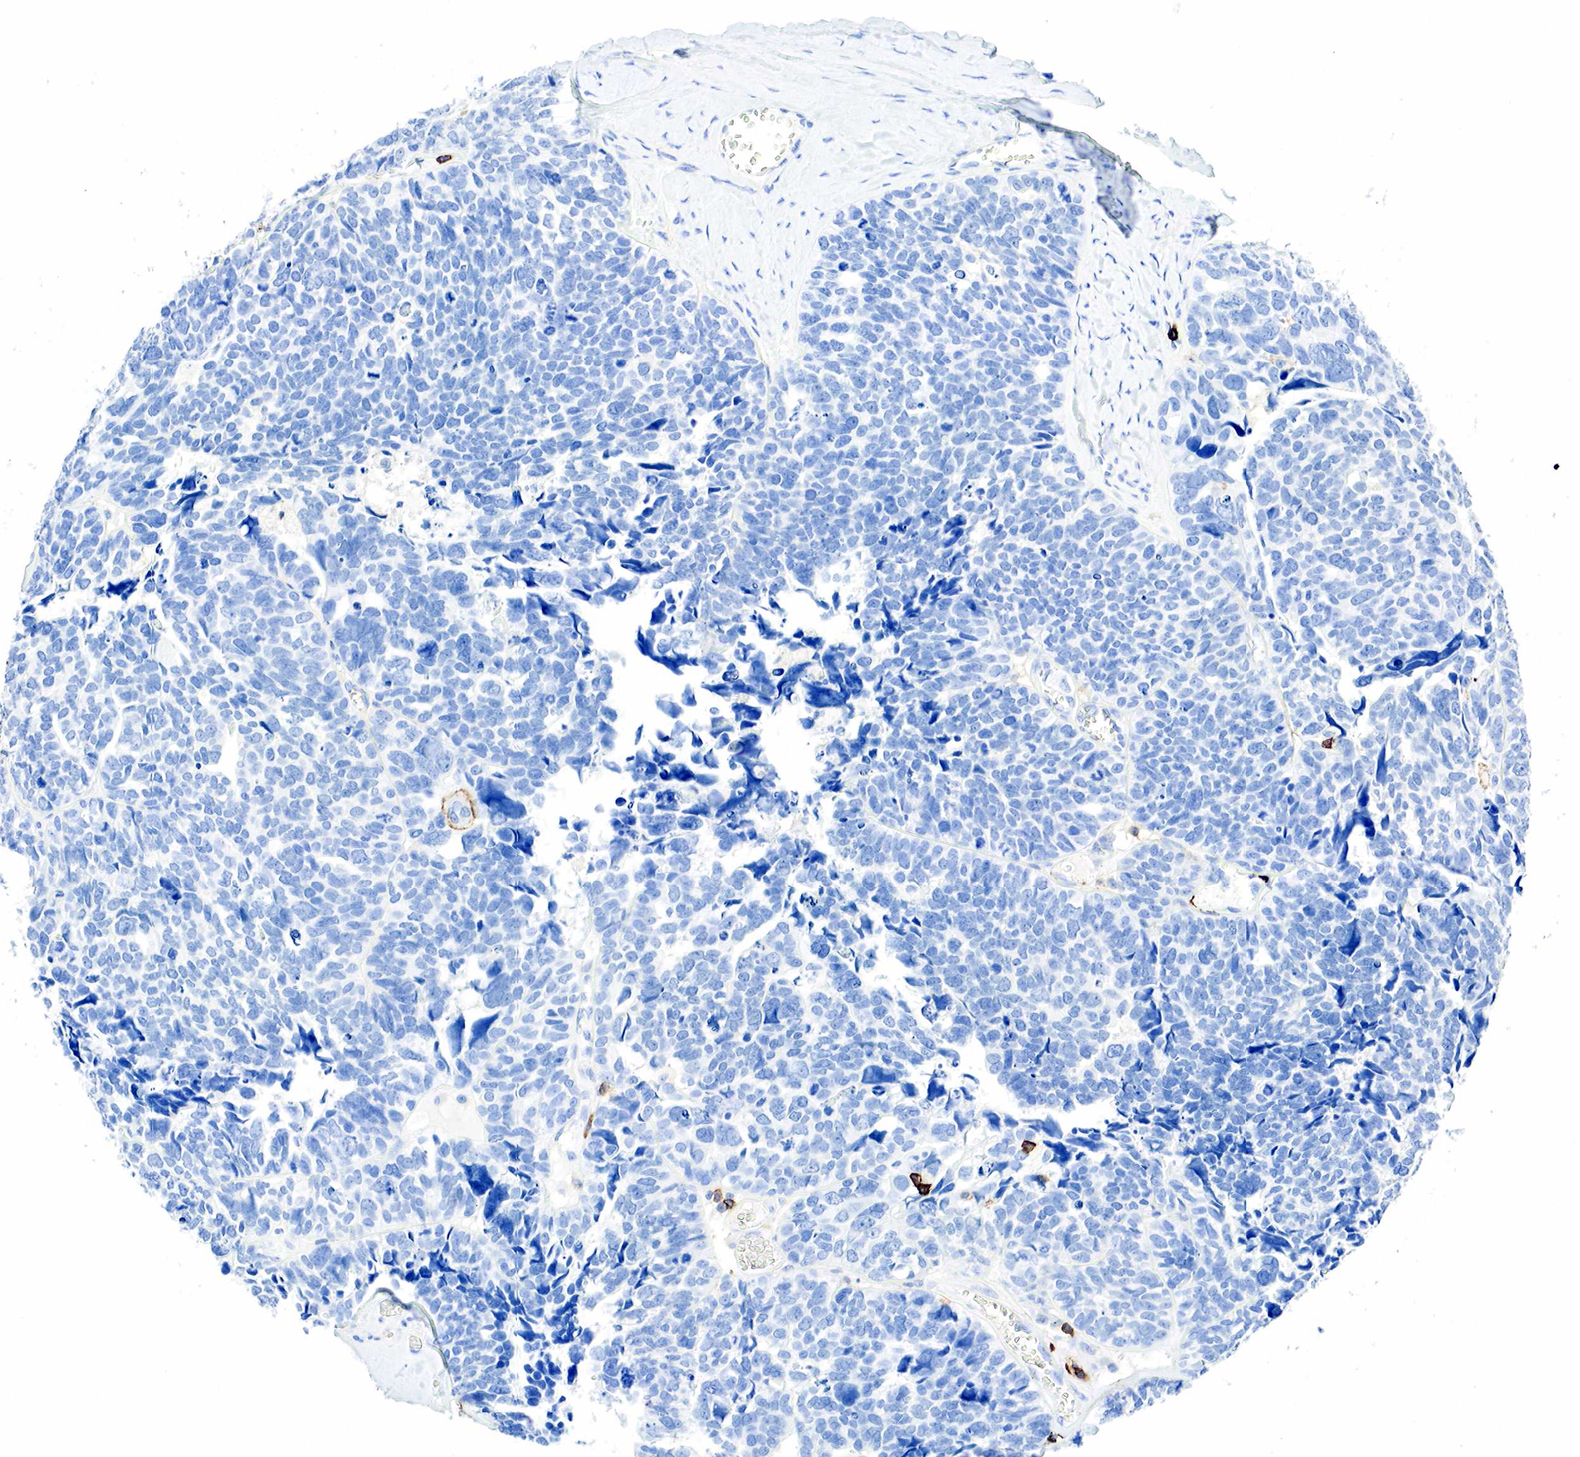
{"staining": {"intensity": "negative", "quantity": "none", "location": "none"}, "tissue": "ovarian cancer", "cell_type": "Tumor cells", "image_type": "cancer", "snomed": [{"axis": "morphology", "description": "Cystadenocarcinoma, serous, NOS"}, {"axis": "topography", "description": "Ovary"}], "caption": "High magnification brightfield microscopy of ovarian cancer stained with DAB (3,3'-diaminobenzidine) (brown) and counterstained with hematoxylin (blue): tumor cells show no significant expression.", "gene": "PTPRC", "patient": {"sex": "female", "age": 77}}